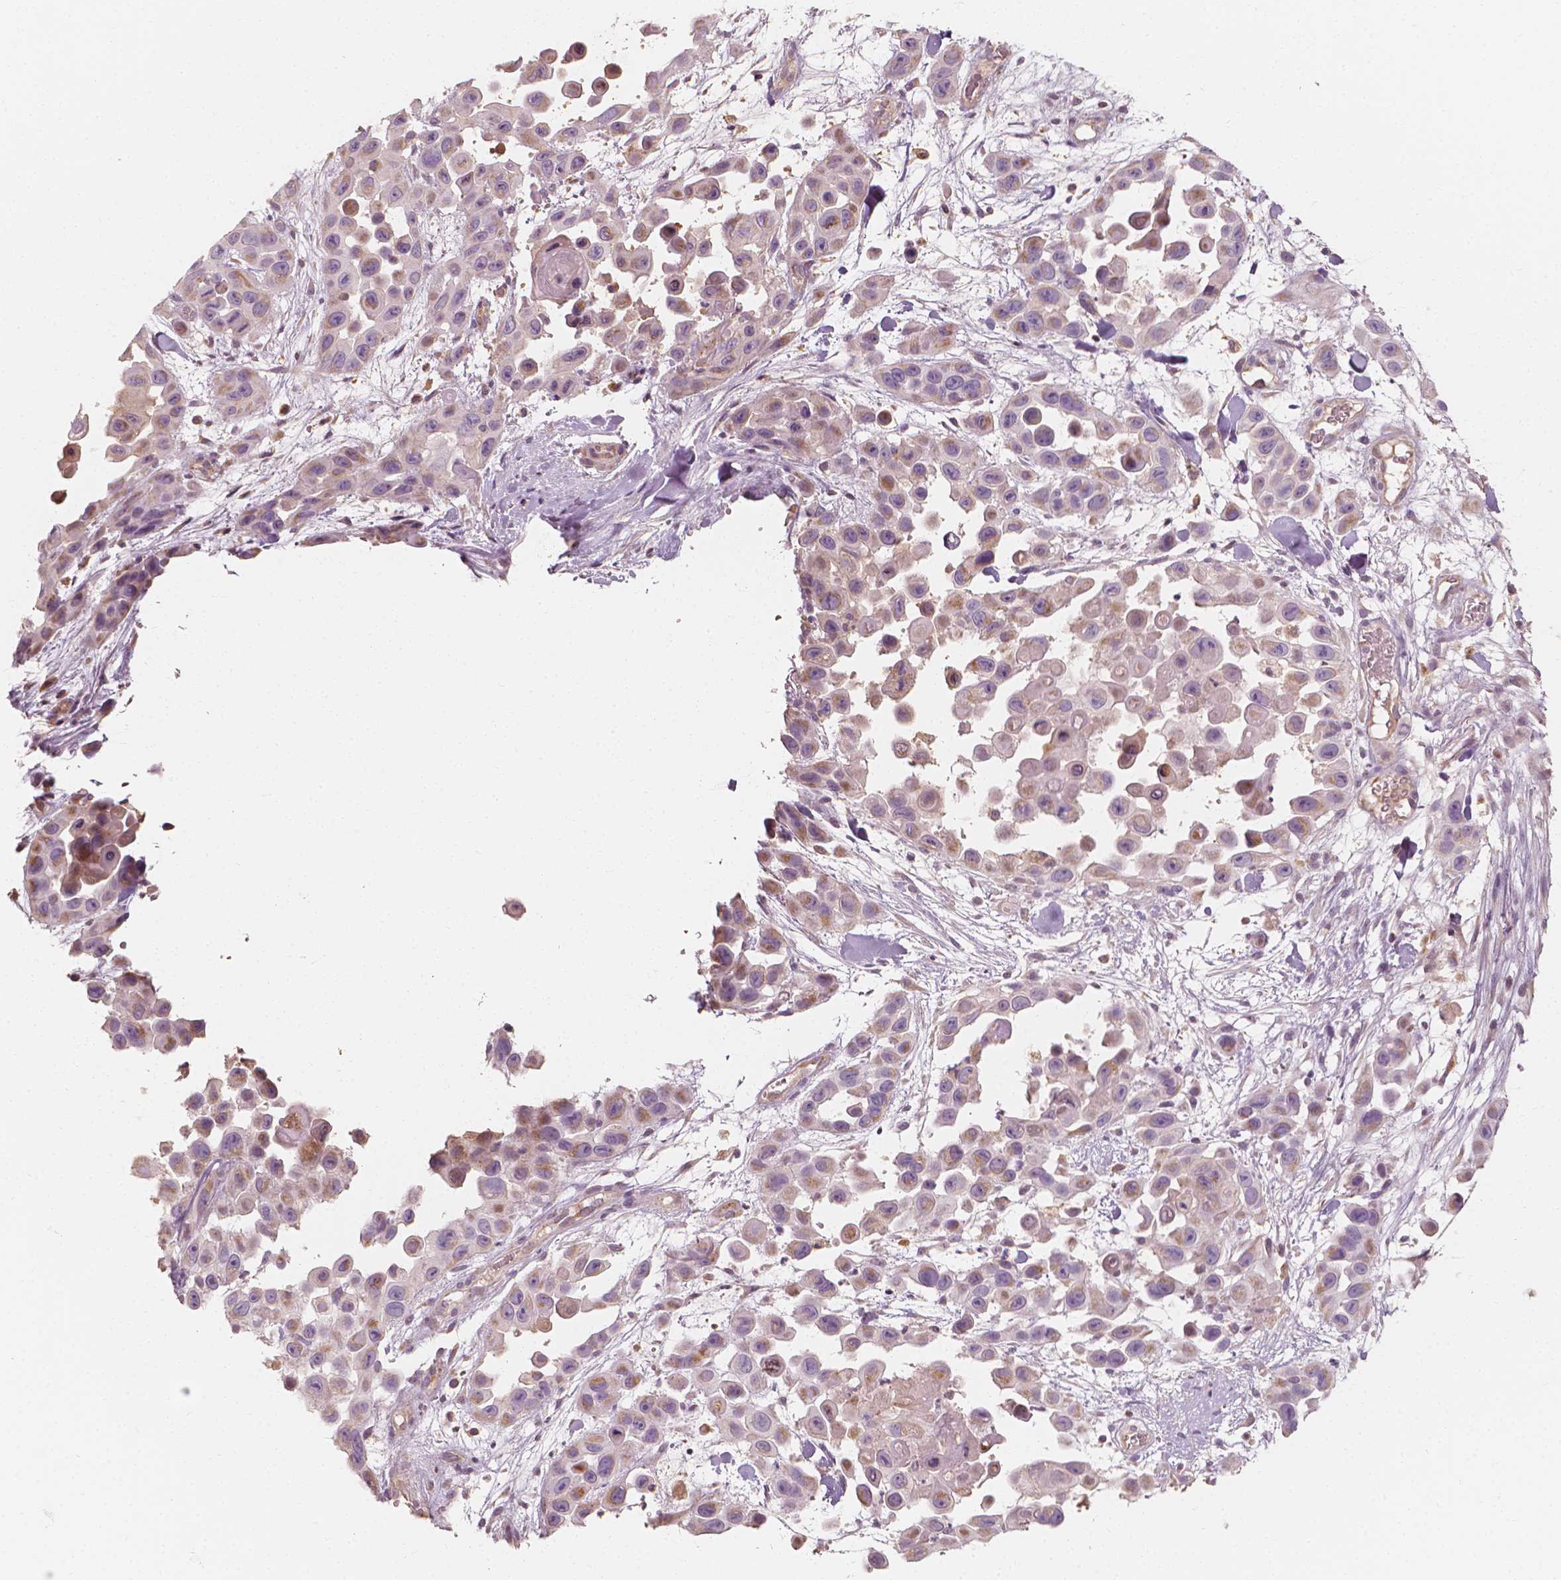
{"staining": {"intensity": "weak", "quantity": "<25%", "location": "cytoplasmic/membranous"}, "tissue": "skin cancer", "cell_type": "Tumor cells", "image_type": "cancer", "snomed": [{"axis": "morphology", "description": "Squamous cell carcinoma, NOS"}, {"axis": "topography", "description": "Skin"}], "caption": "This is an IHC micrograph of skin cancer (squamous cell carcinoma). There is no staining in tumor cells.", "gene": "SHPK", "patient": {"sex": "male", "age": 81}}